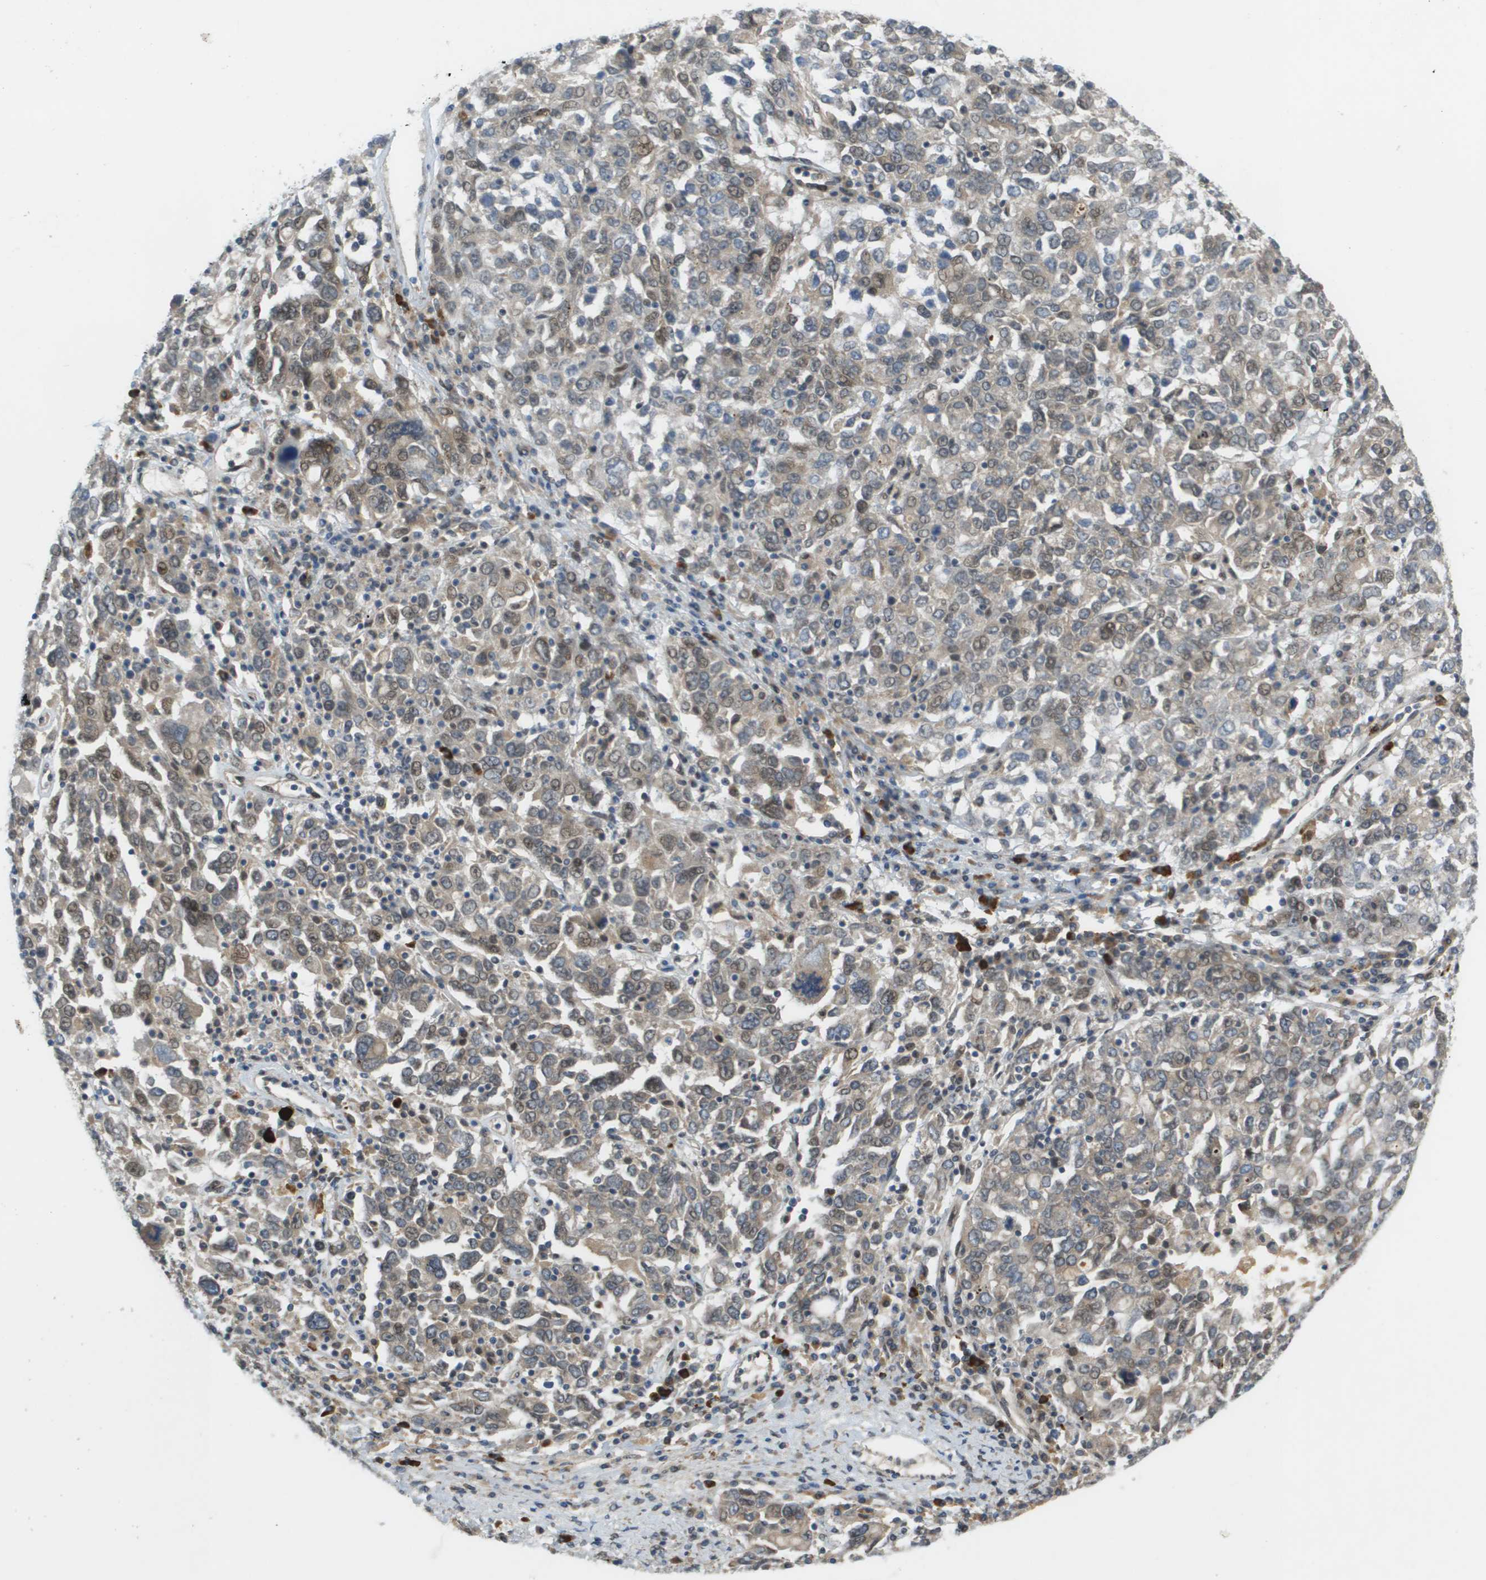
{"staining": {"intensity": "moderate", "quantity": ">75%", "location": "cytoplasmic/membranous,nuclear"}, "tissue": "ovarian cancer", "cell_type": "Tumor cells", "image_type": "cancer", "snomed": [{"axis": "morphology", "description": "Carcinoma, endometroid"}, {"axis": "topography", "description": "Ovary"}], "caption": "An image of ovarian cancer (endometroid carcinoma) stained for a protein displays moderate cytoplasmic/membranous and nuclear brown staining in tumor cells. Ihc stains the protein of interest in brown and the nuclei are stained blue.", "gene": "CACNB4", "patient": {"sex": "female", "age": 62}}